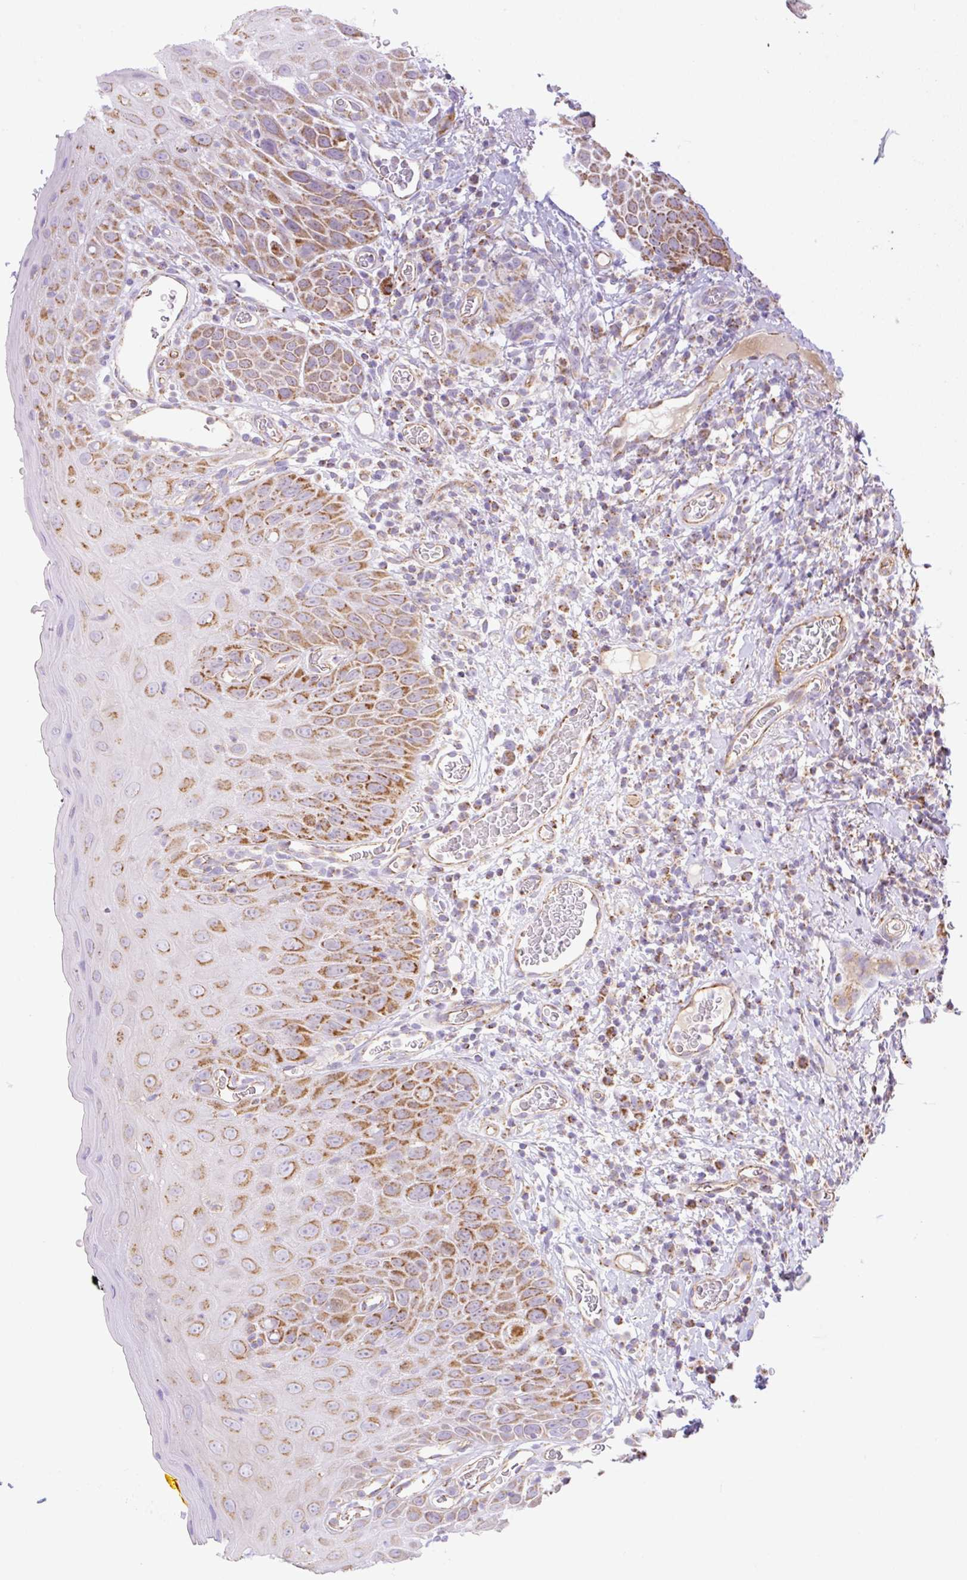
{"staining": {"intensity": "moderate", "quantity": ">75%", "location": "cytoplasmic/membranous"}, "tissue": "oral mucosa", "cell_type": "Squamous epithelial cells", "image_type": "normal", "snomed": [{"axis": "morphology", "description": "Normal tissue, NOS"}, {"axis": "morphology", "description": "Squamous cell carcinoma, NOS"}, {"axis": "topography", "description": "Oral tissue"}, {"axis": "topography", "description": "Tounge, NOS"}, {"axis": "topography", "description": "Head-Neck"}], "caption": "This micrograph reveals benign oral mucosa stained with immunohistochemistry to label a protein in brown. The cytoplasmic/membranous of squamous epithelial cells show moderate positivity for the protein. Nuclei are counter-stained blue.", "gene": "ESAM", "patient": {"sex": "male", "age": 76}}